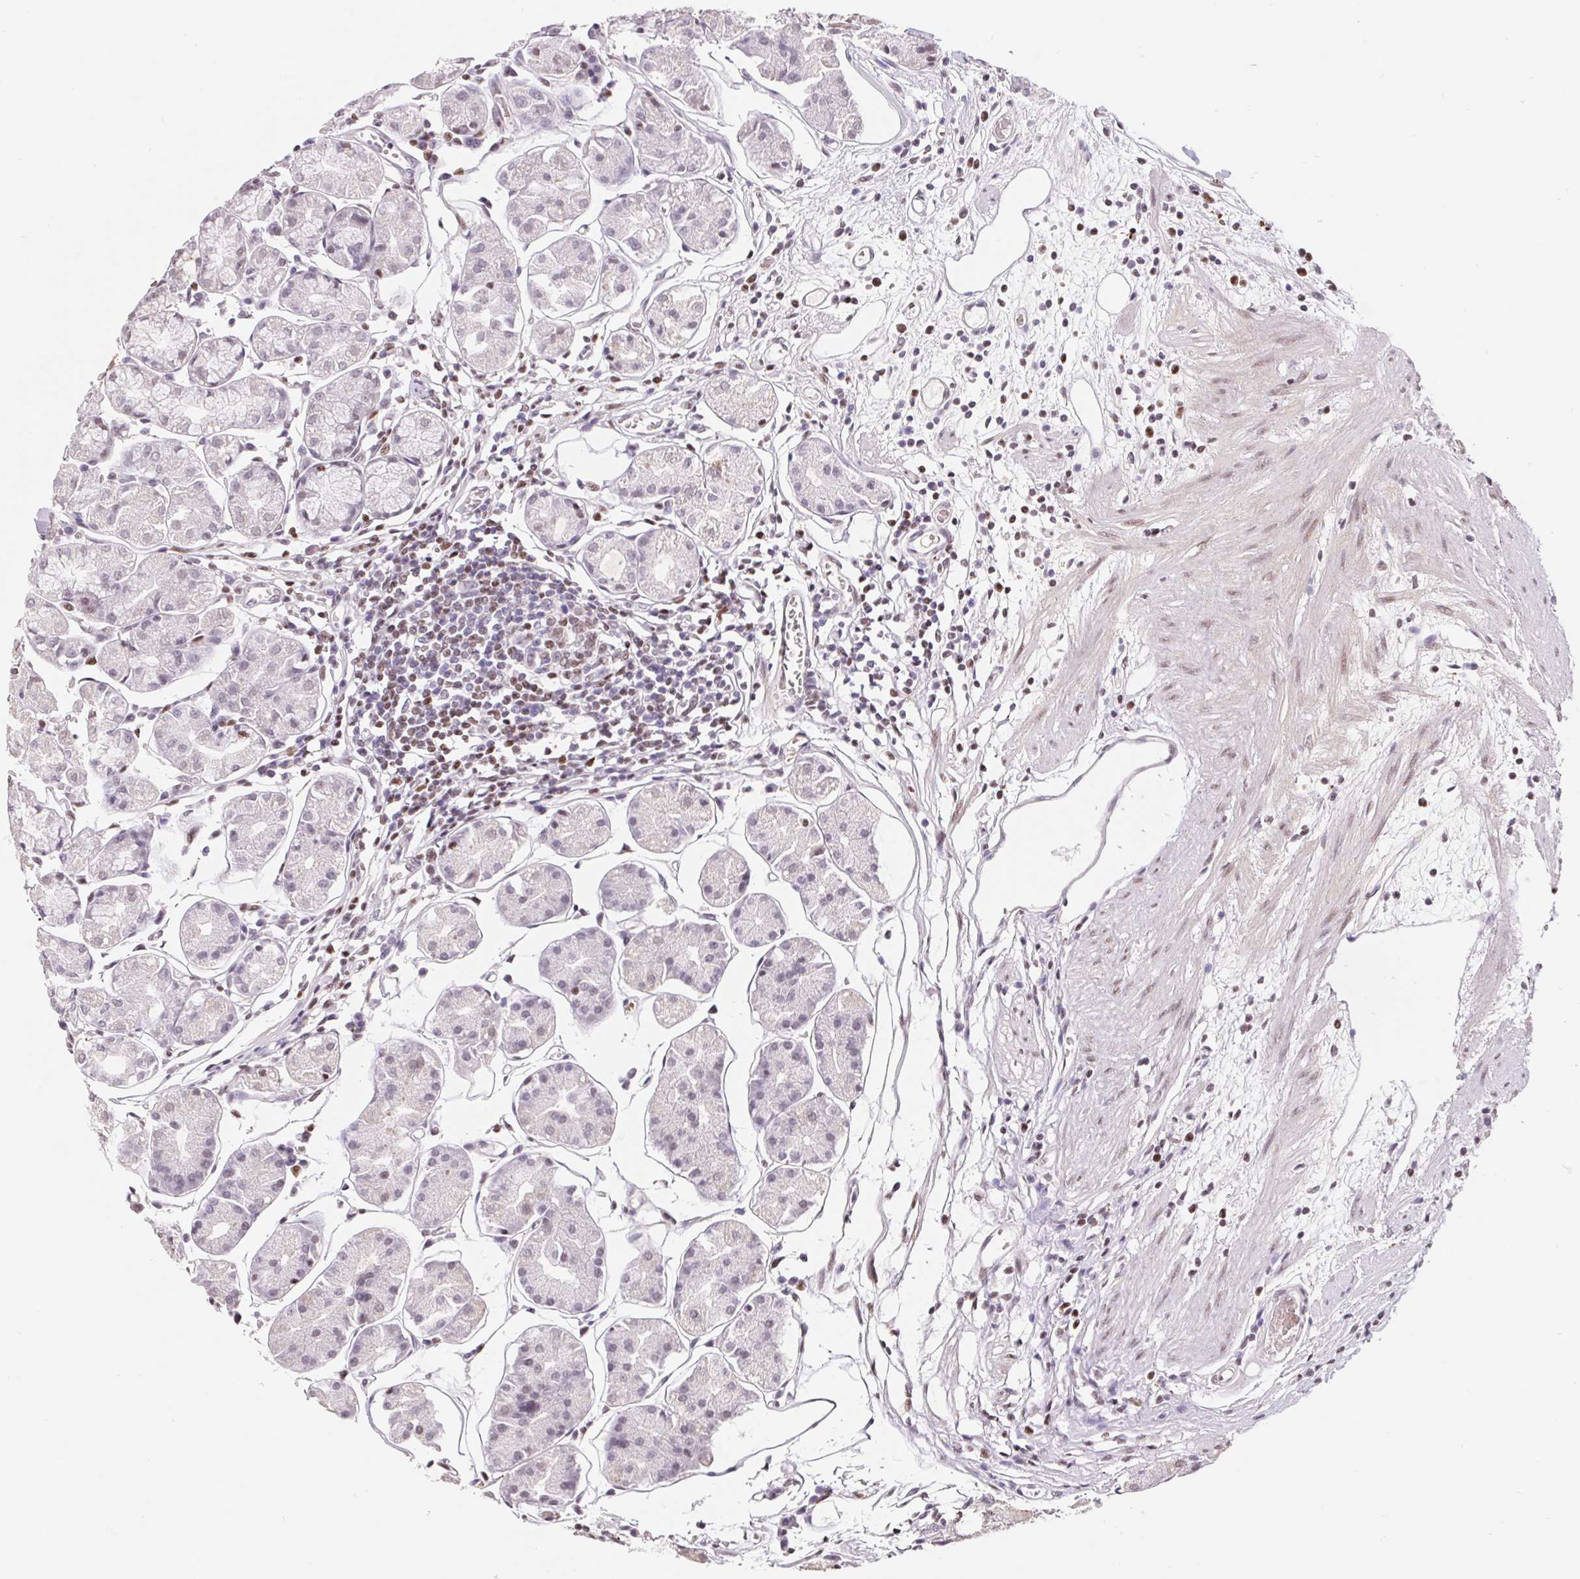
{"staining": {"intensity": "moderate", "quantity": "25%-75%", "location": "nuclear"}, "tissue": "stomach", "cell_type": "Glandular cells", "image_type": "normal", "snomed": [{"axis": "morphology", "description": "Normal tissue, NOS"}, {"axis": "topography", "description": "Stomach"}], "caption": "Glandular cells reveal moderate nuclear staining in approximately 25%-75% of cells in unremarkable stomach.", "gene": "TRERF1", "patient": {"sex": "male", "age": 55}}